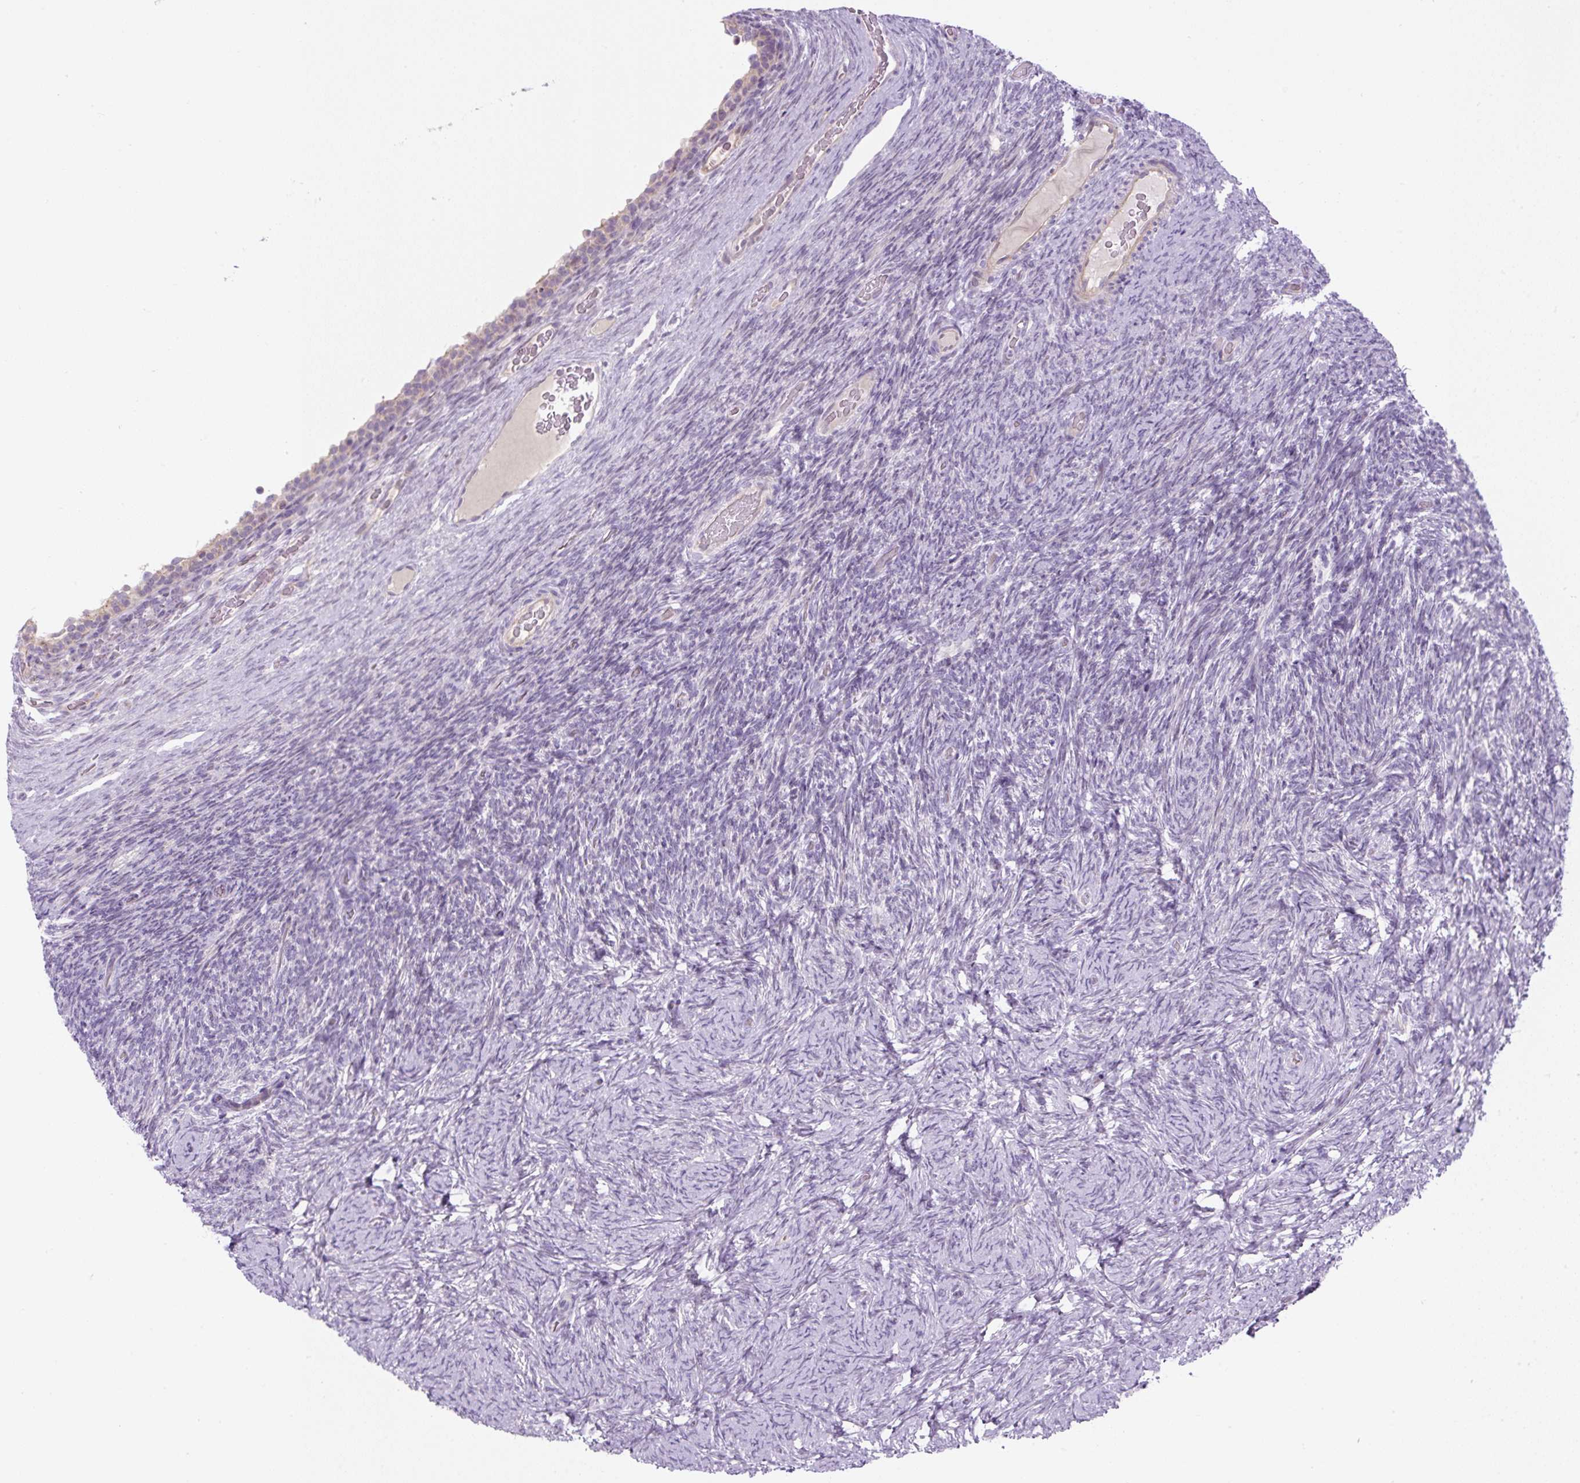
{"staining": {"intensity": "negative", "quantity": "none", "location": "none"}, "tissue": "ovary", "cell_type": "Ovarian stroma cells", "image_type": "normal", "snomed": [{"axis": "morphology", "description": "Normal tissue, NOS"}, {"axis": "topography", "description": "Ovary"}], "caption": "Immunohistochemistry of unremarkable ovary displays no expression in ovarian stroma cells. (DAB immunohistochemistry with hematoxylin counter stain).", "gene": "ADAMTS19", "patient": {"sex": "female", "age": 34}}